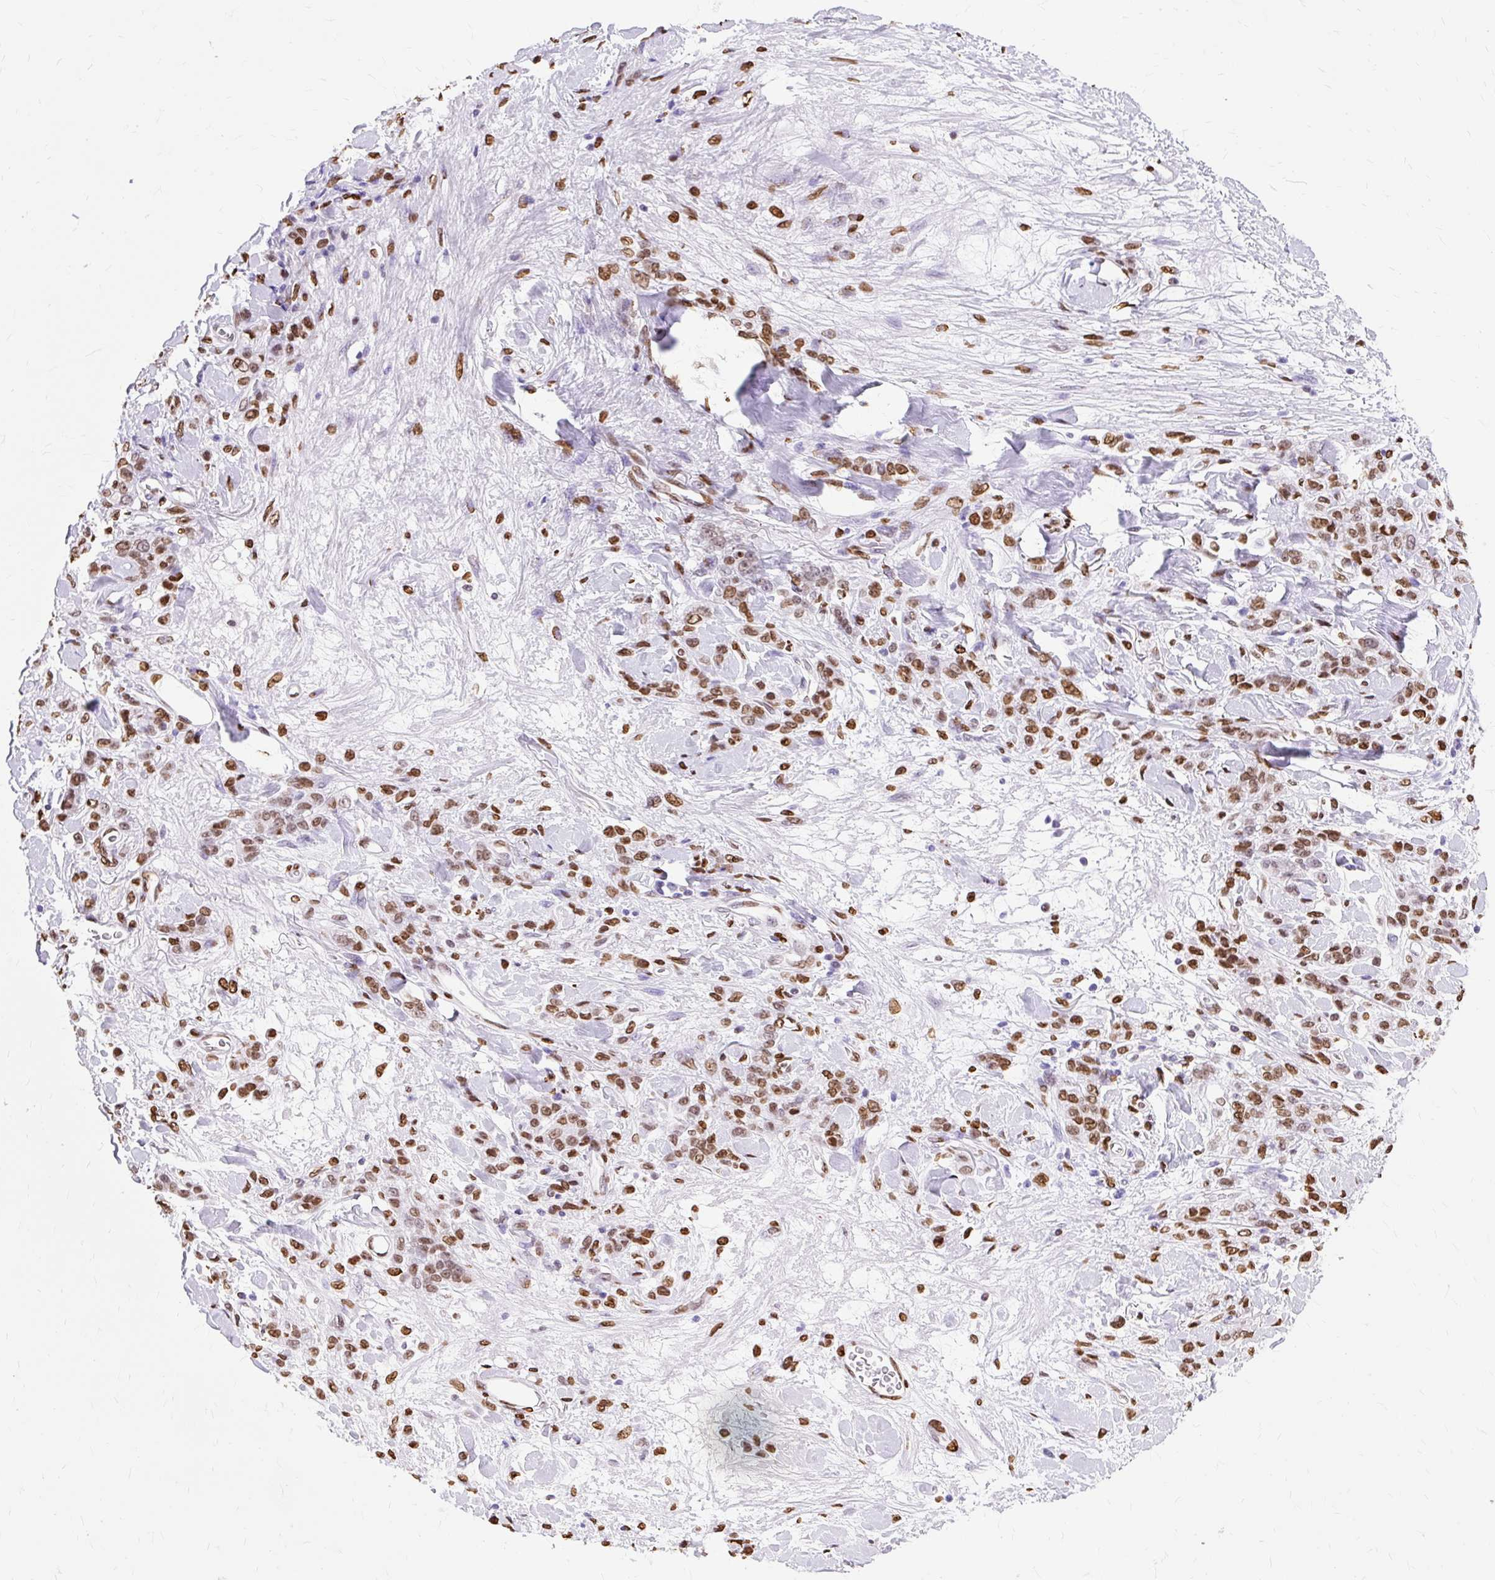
{"staining": {"intensity": "moderate", "quantity": ">75%", "location": "nuclear"}, "tissue": "stomach cancer", "cell_type": "Tumor cells", "image_type": "cancer", "snomed": [{"axis": "morphology", "description": "Normal tissue, NOS"}, {"axis": "morphology", "description": "Adenocarcinoma, NOS"}, {"axis": "topography", "description": "Stomach"}], "caption": "Protein expression analysis of adenocarcinoma (stomach) shows moderate nuclear positivity in approximately >75% of tumor cells. The staining was performed using DAB, with brown indicating positive protein expression. Nuclei are stained blue with hematoxylin.", "gene": "TMEM184C", "patient": {"sex": "male", "age": 82}}